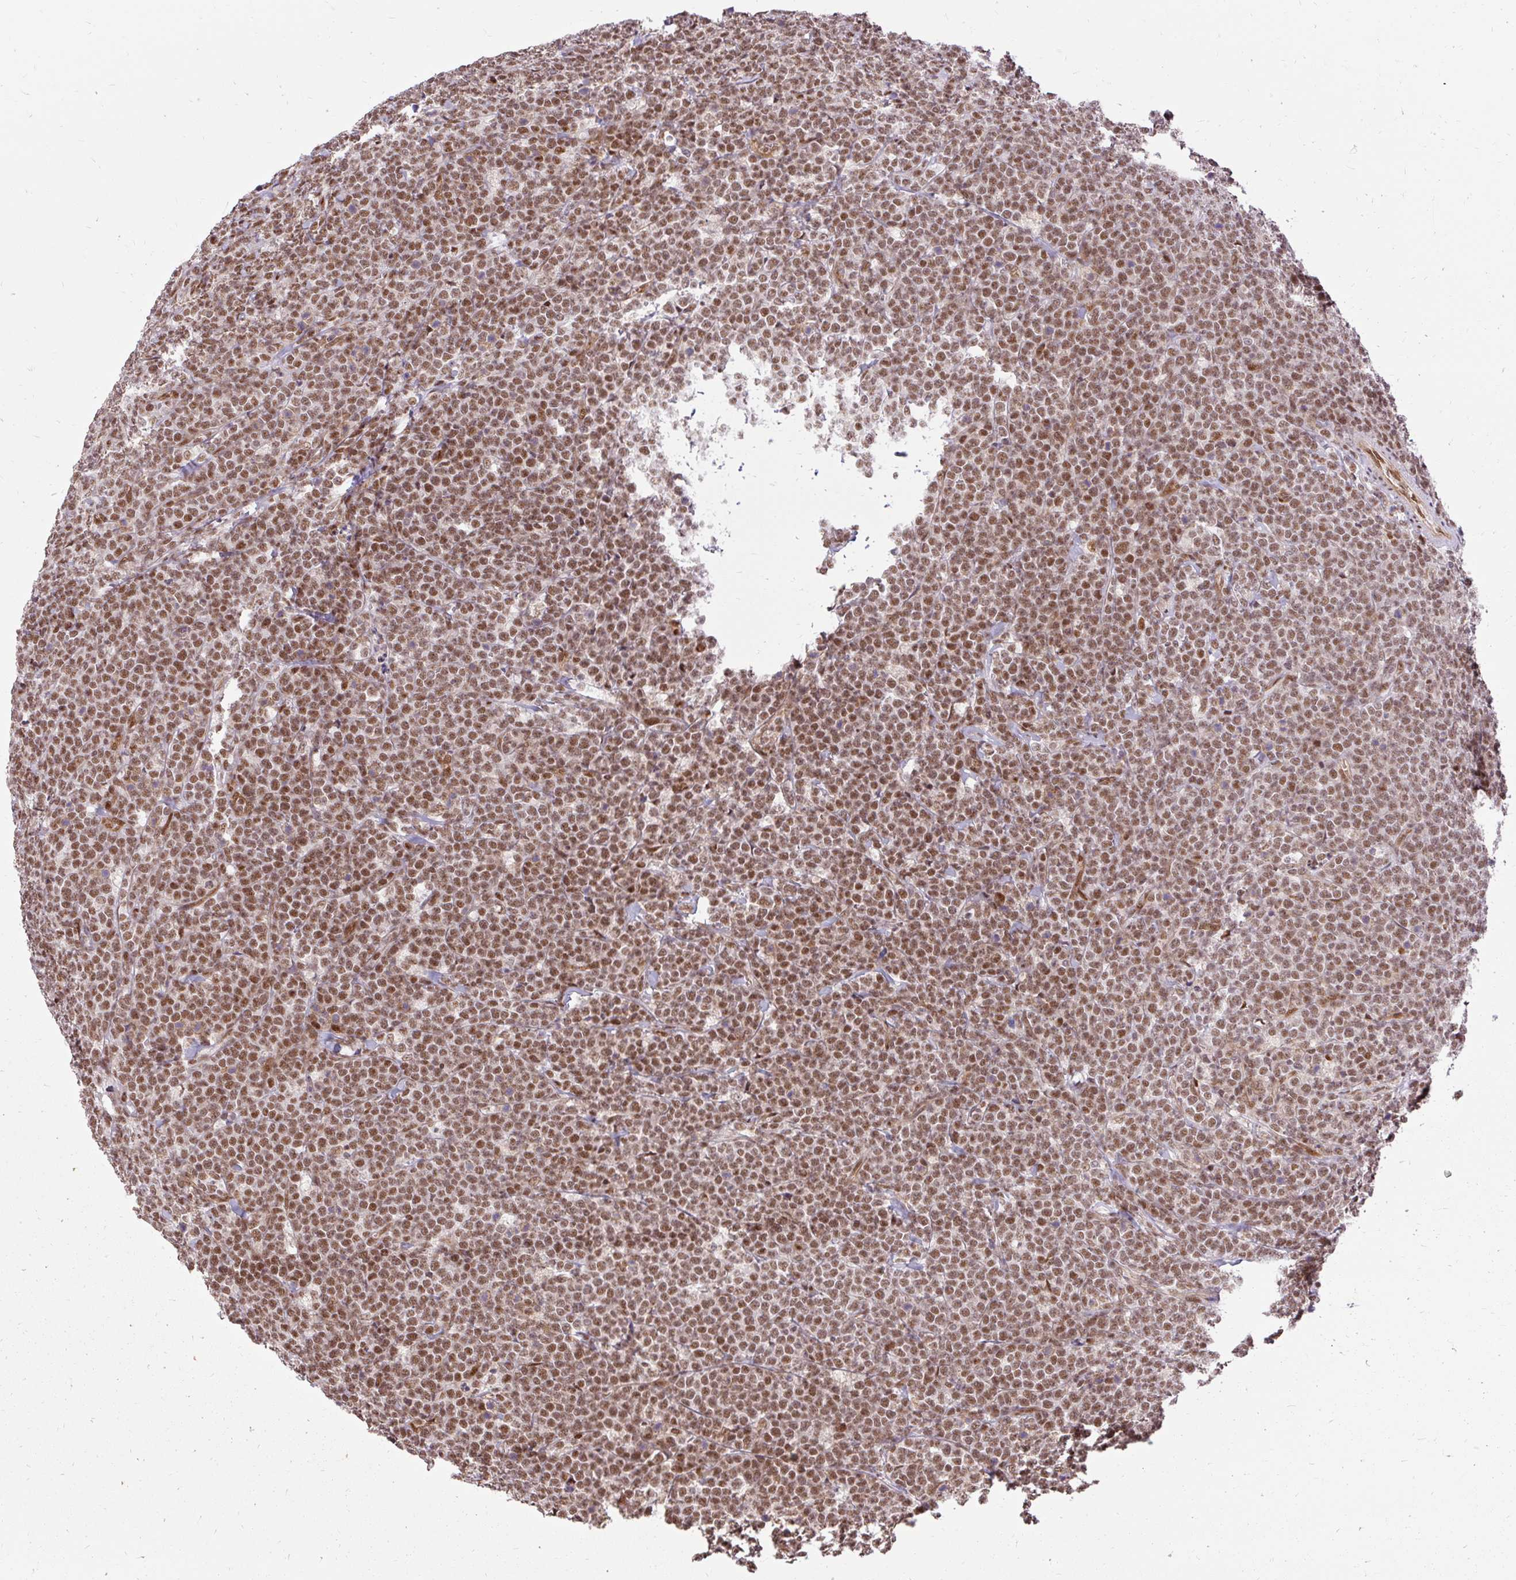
{"staining": {"intensity": "moderate", "quantity": ">75%", "location": "nuclear"}, "tissue": "lymphoma", "cell_type": "Tumor cells", "image_type": "cancer", "snomed": [{"axis": "morphology", "description": "Malignant lymphoma, non-Hodgkin's type, High grade"}, {"axis": "topography", "description": "Small intestine"}, {"axis": "topography", "description": "Colon"}], "caption": "Human lymphoma stained for a protein (brown) shows moderate nuclear positive expression in approximately >75% of tumor cells.", "gene": "MECOM", "patient": {"sex": "male", "age": 8}}